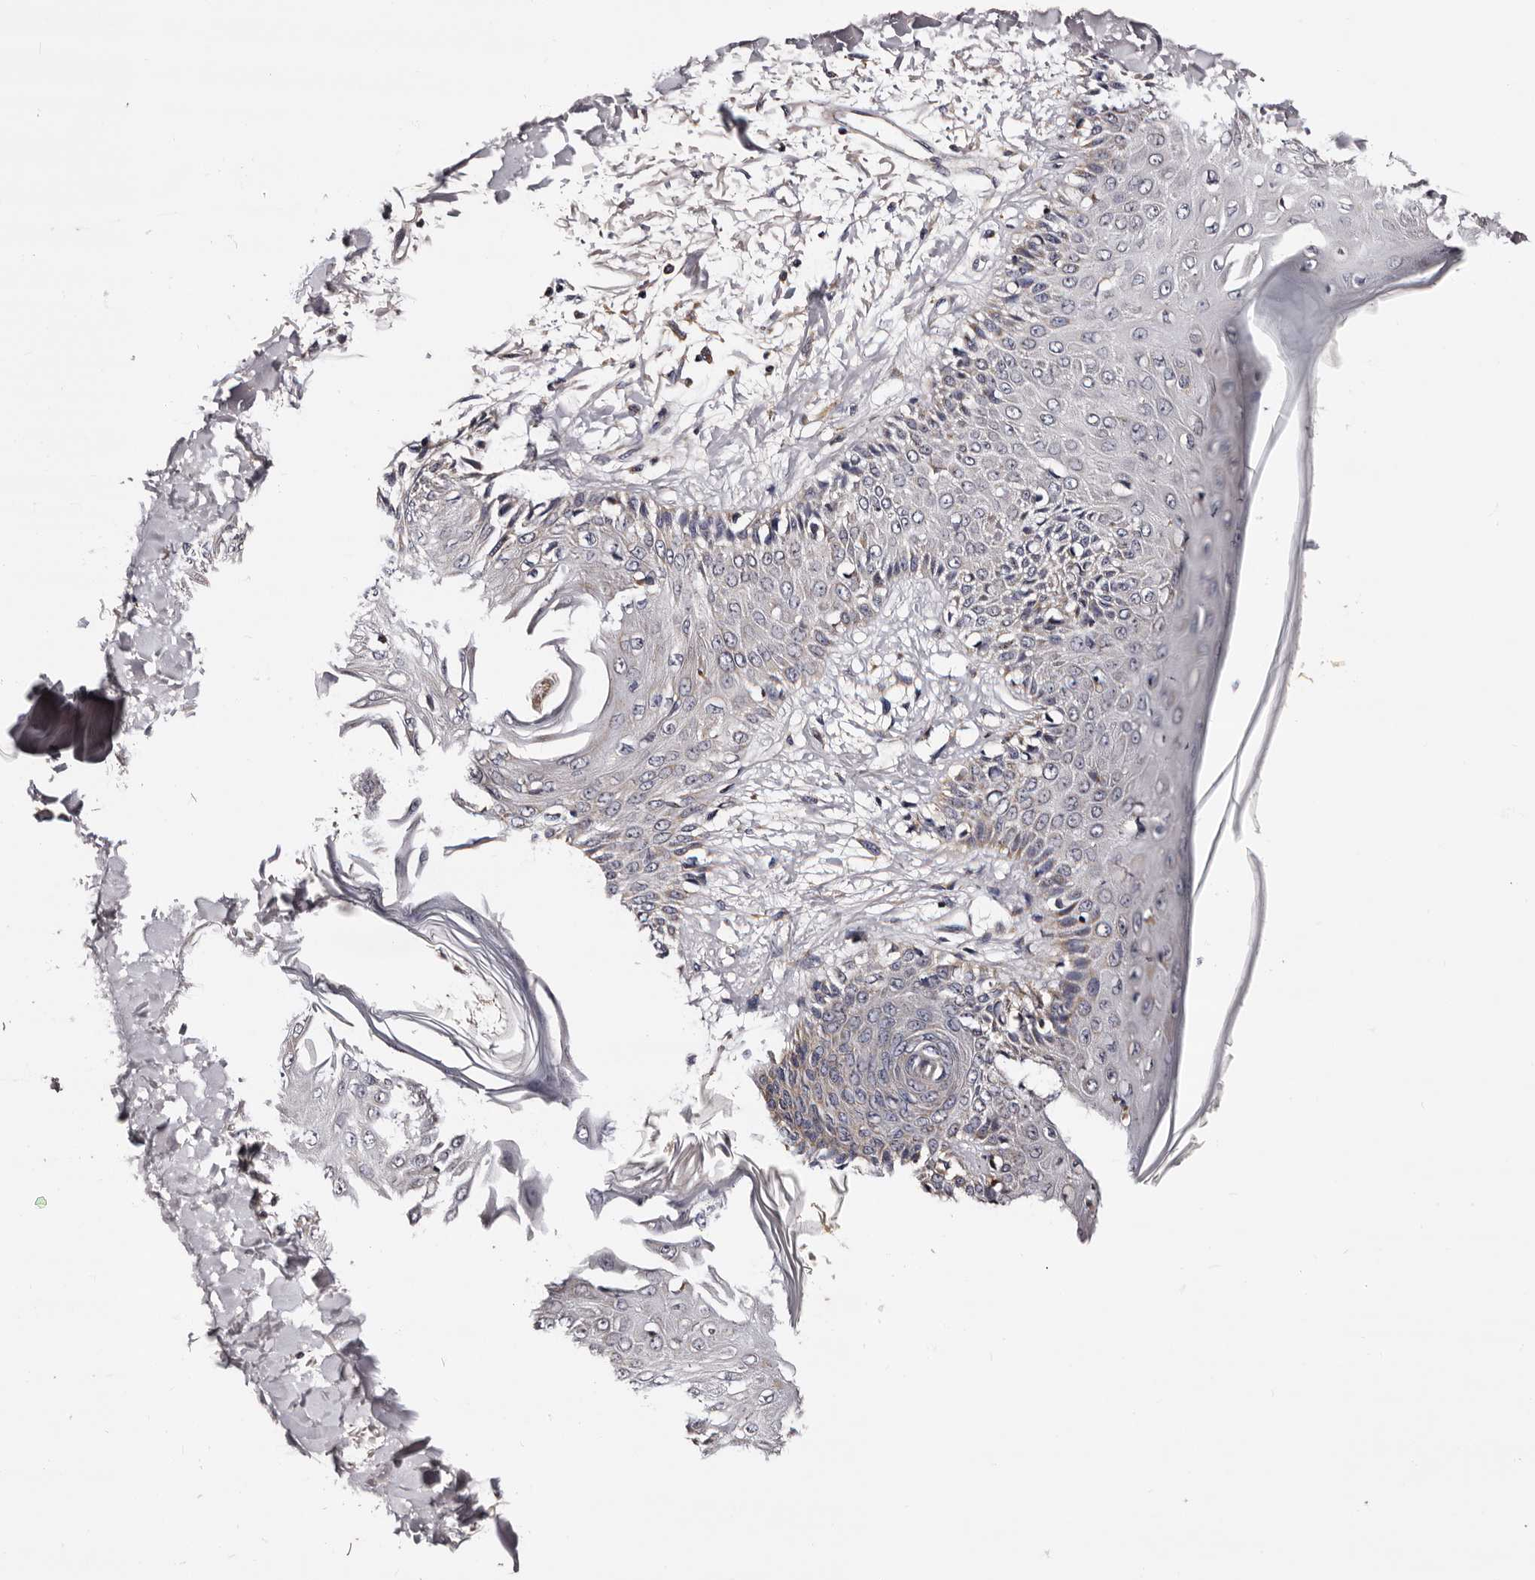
{"staining": {"intensity": "negative", "quantity": "none", "location": "none"}, "tissue": "skin", "cell_type": "Fibroblasts", "image_type": "normal", "snomed": [{"axis": "morphology", "description": "Normal tissue, NOS"}, {"axis": "morphology", "description": "Squamous cell carcinoma, NOS"}, {"axis": "topography", "description": "Skin"}, {"axis": "topography", "description": "Peripheral nerve tissue"}], "caption": "High power microscopy photomicrograph of an IHC histopathology image of normal skin, revealing no significant expression in fibroblasts.", "gene": "TAF4B", "patient": {"sex": "male", "age": 83}}